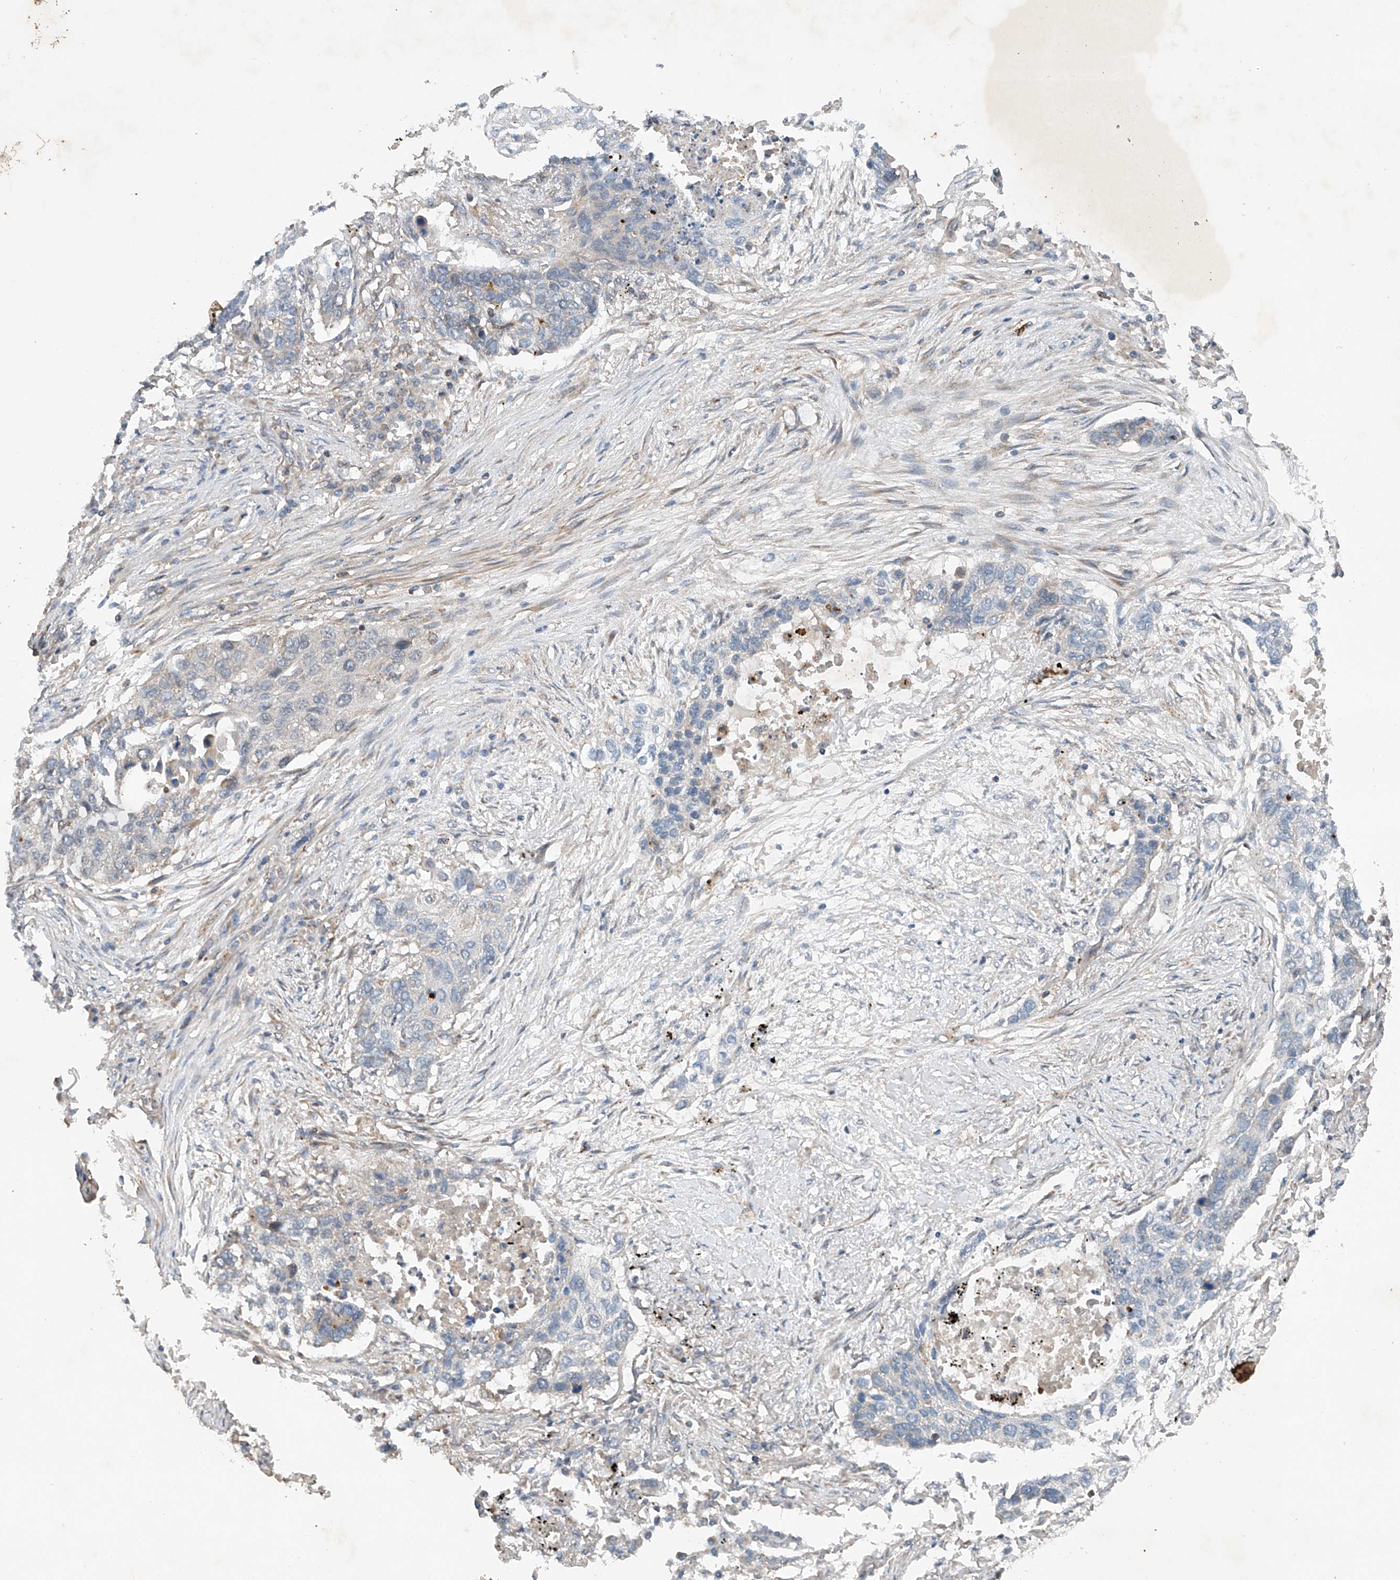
{"staining": {"intensity": "negative", "quantity": "none", "location": "none"}, "tissue": "lung cancer", "cell_type": "Tumor cells", "image_type": "cancer", "snomed": [{"axis": "morphology", "description": "Squamous cell carcinoma, NOS"}, {"axis": "topography", "description": "Lung"}], "caption": "Tumor cells show no significant protein expression in lung cancer.", "gene": "CEP85L", "patient": {"sex": "female", "age": 63}}